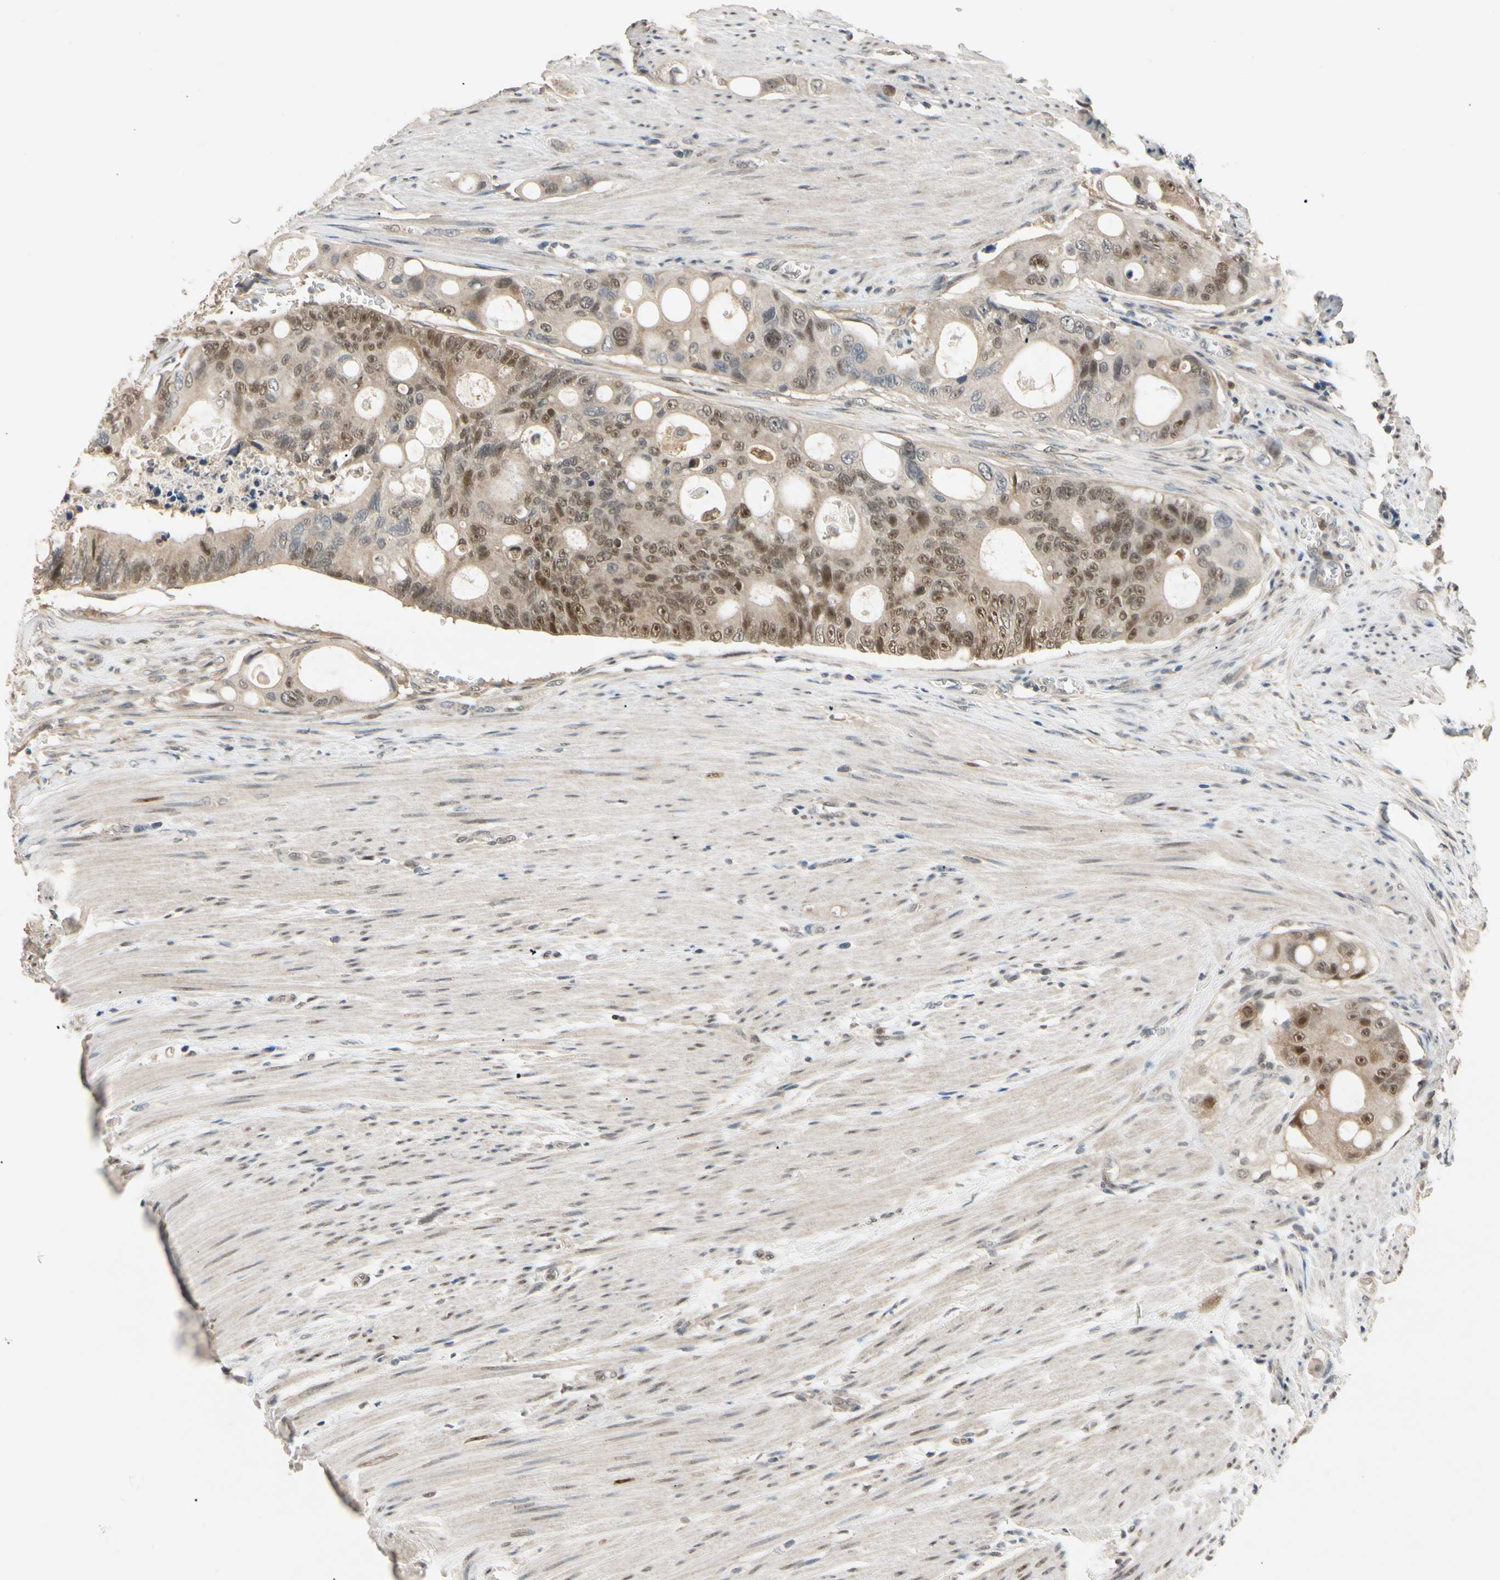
{"staining": {"intensity": "moderate", "quantity": ">75%", "location": "cytoplasmic/membranous,nuclear"}, "tissue": "colorectal cancer", "cell_type": "Tumor cells", "image_type": "cancer", "snomed": [{"axis": "morphology", "description": "Adenocarcinoma, NOS"}, {"axis": "topography", "description": "Colon"}], "caption": "Immunohistochemistry image of neoplastic tissue: human colorectal cancer (adenocarcinoma) stained using IHC exhibits medium levels of moderate protein expression localized specifically in the cytoplasmic/membranous and nuclear of tumor cells, appearing as a cytoplasmic/membranous and nuclear brown color.", "gene": "RIOX2", "patient": {"sex": "female", "age": 57}}